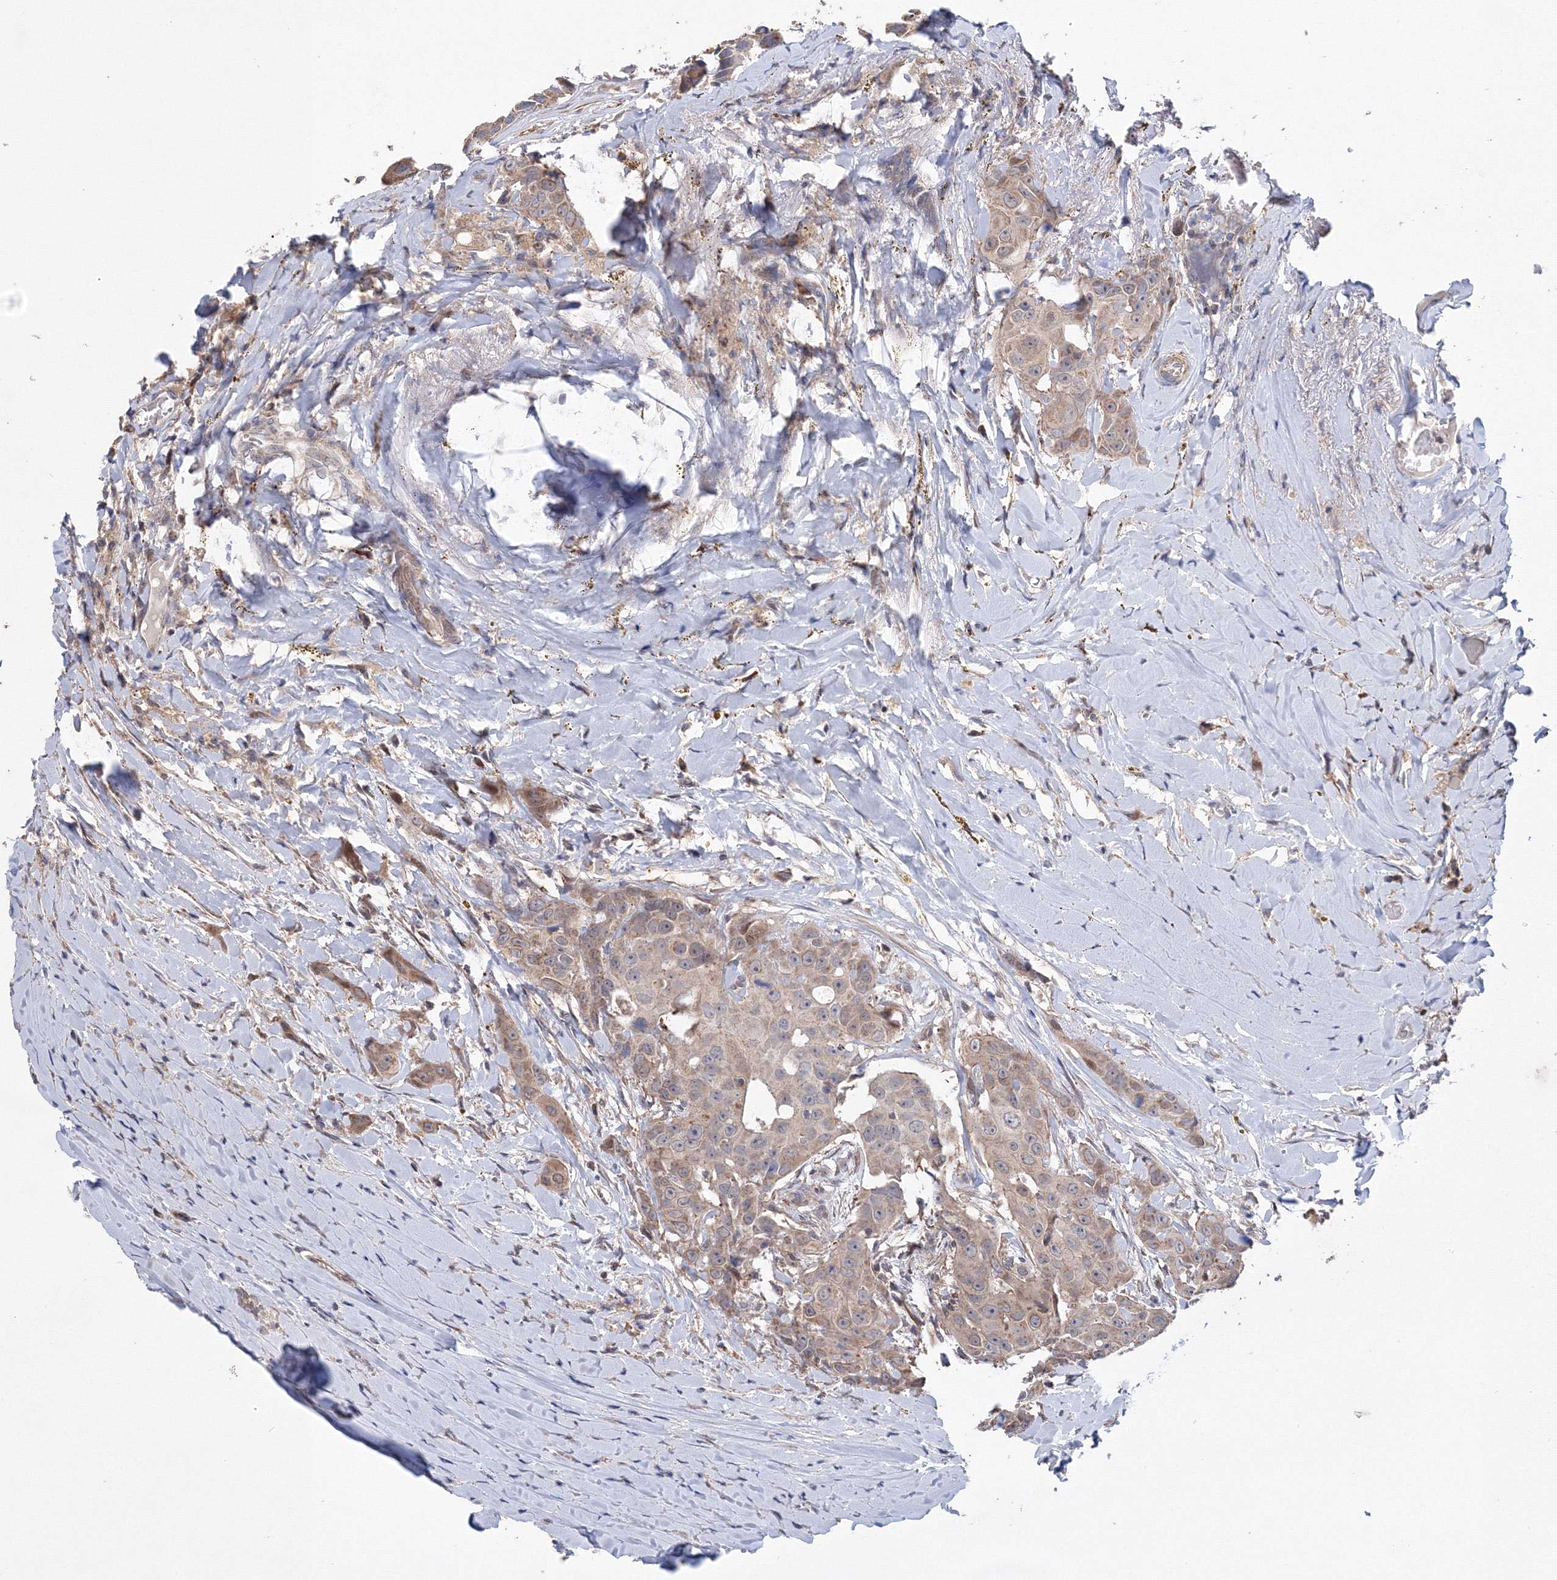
{"staining": {"intensity": "weak", "quantity": ">75%", "location": "cytoplasmic/membranous"}, "tissue": "head and neck cancer", "cell_type": "Tumor cells", "image_type": "cancer", "snomed": [{"axis": "morphology", "description": "Adenocarcinoma, NOS"}, {"axis": "morphology", "description": "Adenocarcinoma, metastatic, NOS"}, {"axis": "topography", "description": "Head-Neck"}], "caption": "Head and neck cancer tissue displays weak cytoplasmic/membranous positivity in approximately >75% of tumor cells", "gene": "PPP2R2B", "patient": {"sex": "male", "age": 75}}